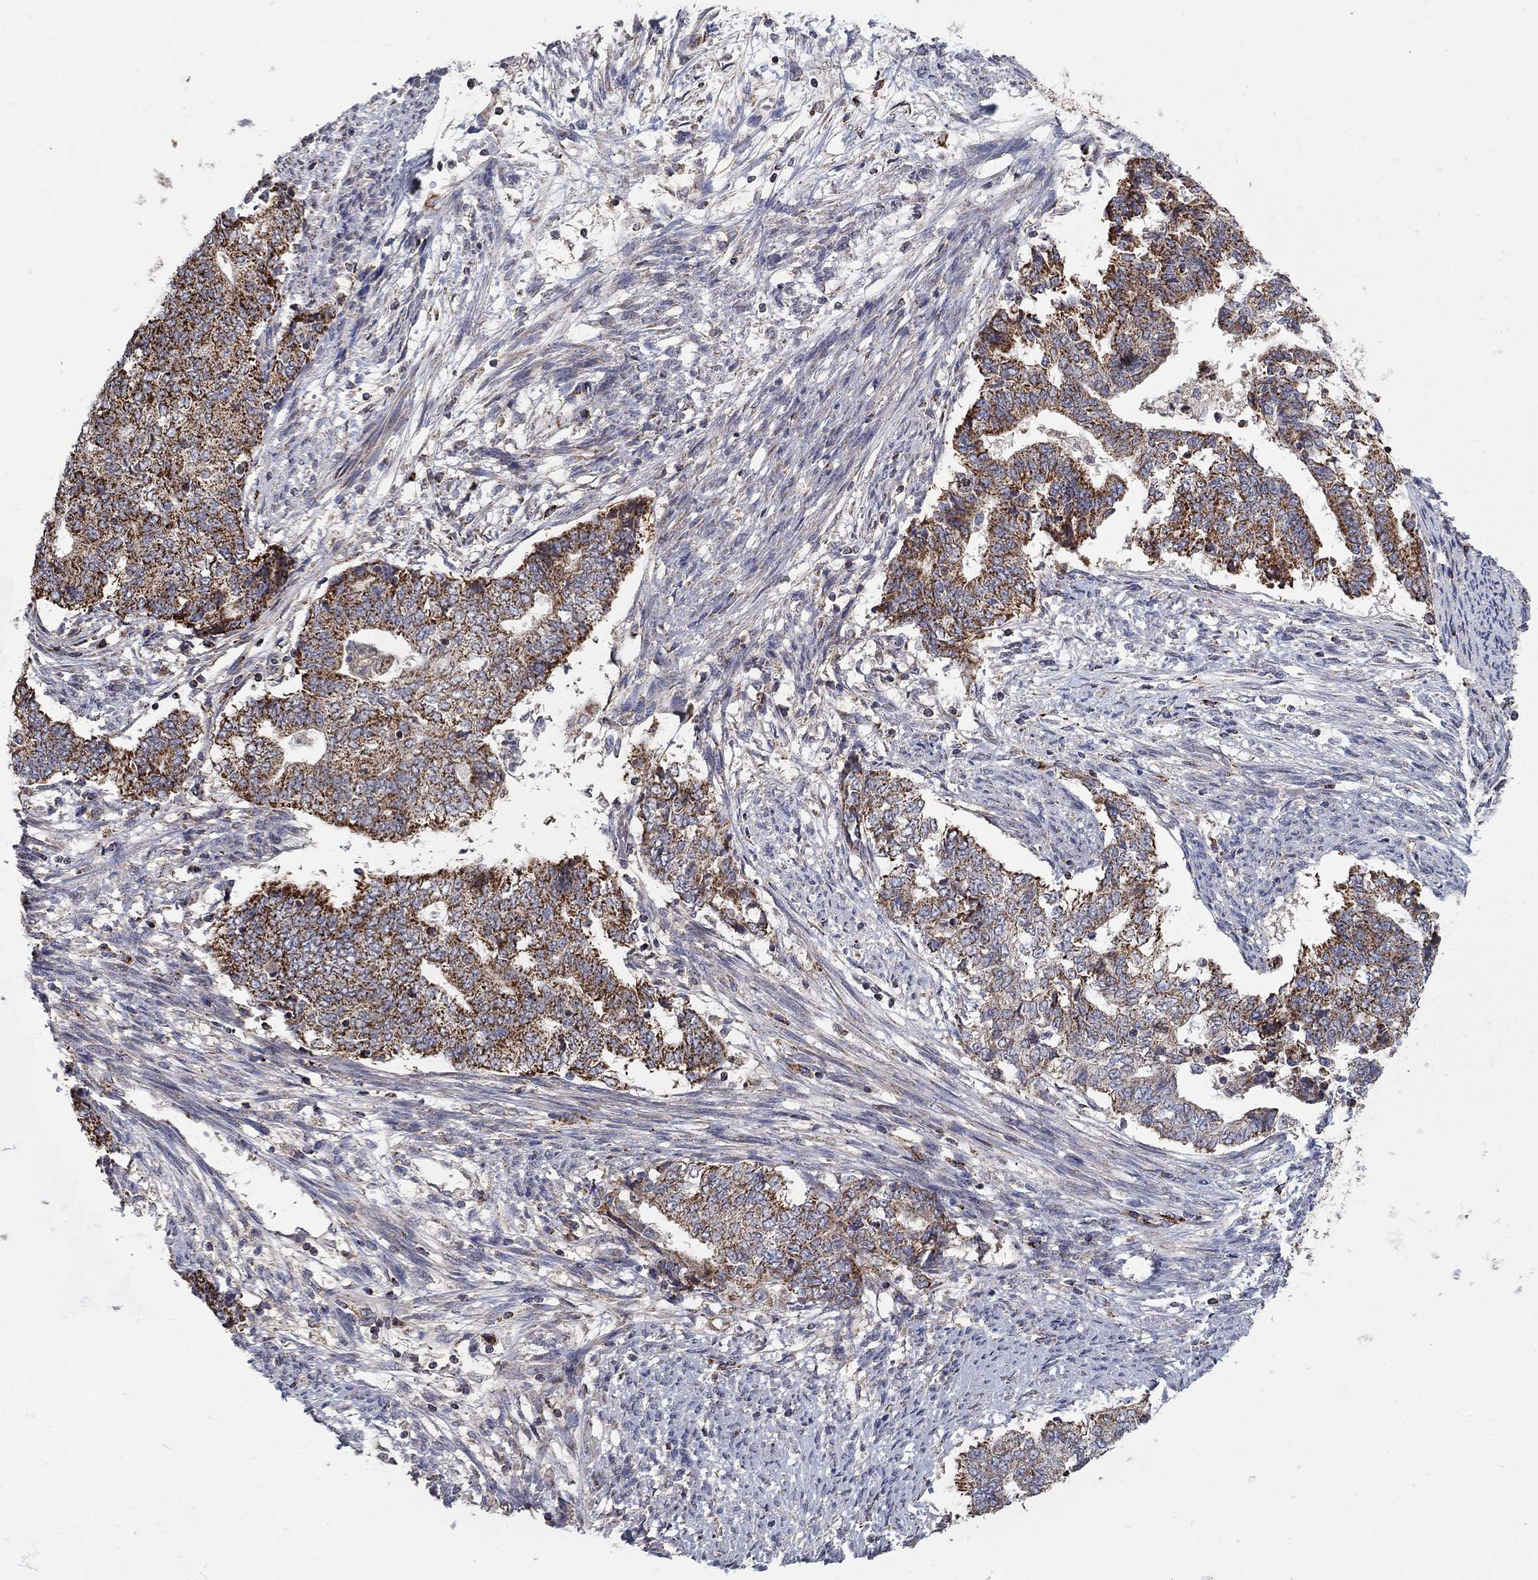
{"staining": {"intensity": "strong", "quantity": ">75%", "location": "cytoplasmic/membranous"}, "tissue": "endometrial cancer", "cell_type": "Tumor cells", "image_type": "cancer", "snomed": [{"axis": "morphology", "description": "Adenocarcinoma, NOS"}, {"axis": "topography", "description": "Endometrium"}], "caption": "Protein expression analysis of human endometrial adenocarcinoma reveals strong cytoplasmic/membranous expression in approximately >75% of tumor cells. The staining was performed using DAB (3,3'-diaminobenzidine), with brown indicating positive protein expression. Nuclei are stained blue with hematoxylin.", "gene": "GPSM1", "patient": {"sex": "female", "age": 65}}